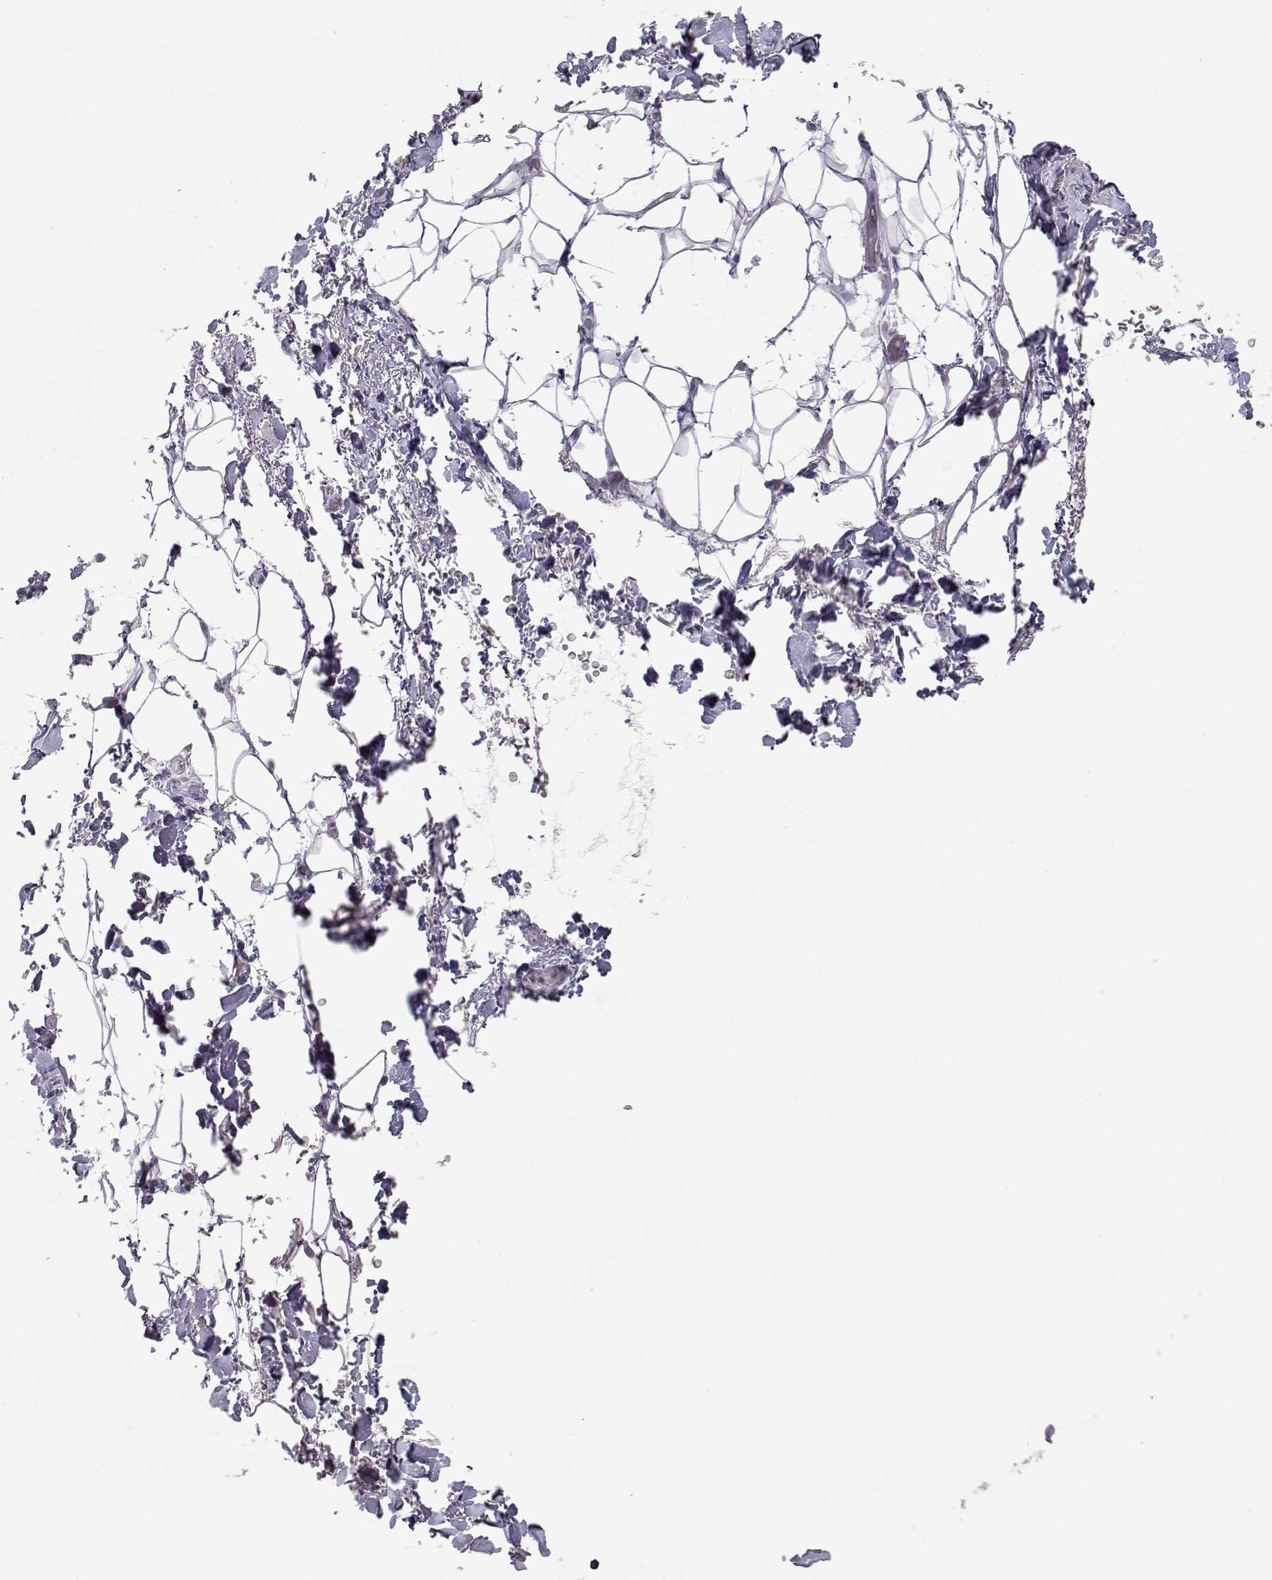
{"staining": {"intensity": "negative", "quantity": "none", "location": "none"}, "tissue": "adipose tissue", "cell_type": "Adipocytes", "image_type": "normal", "snomed": [{"axis": "morphology", "description": "Normal tissue, NOS"}, {"axis": "topography", "description": "Anal"}, {"axis": "topography", "description": "Peripheral nerve tissue"}], "caption": "IHC of normal human adipose tissue reveals no staining in adipocytes.", "gene": "LAMB3", "patient": {"sex": "male", "age": 53}}